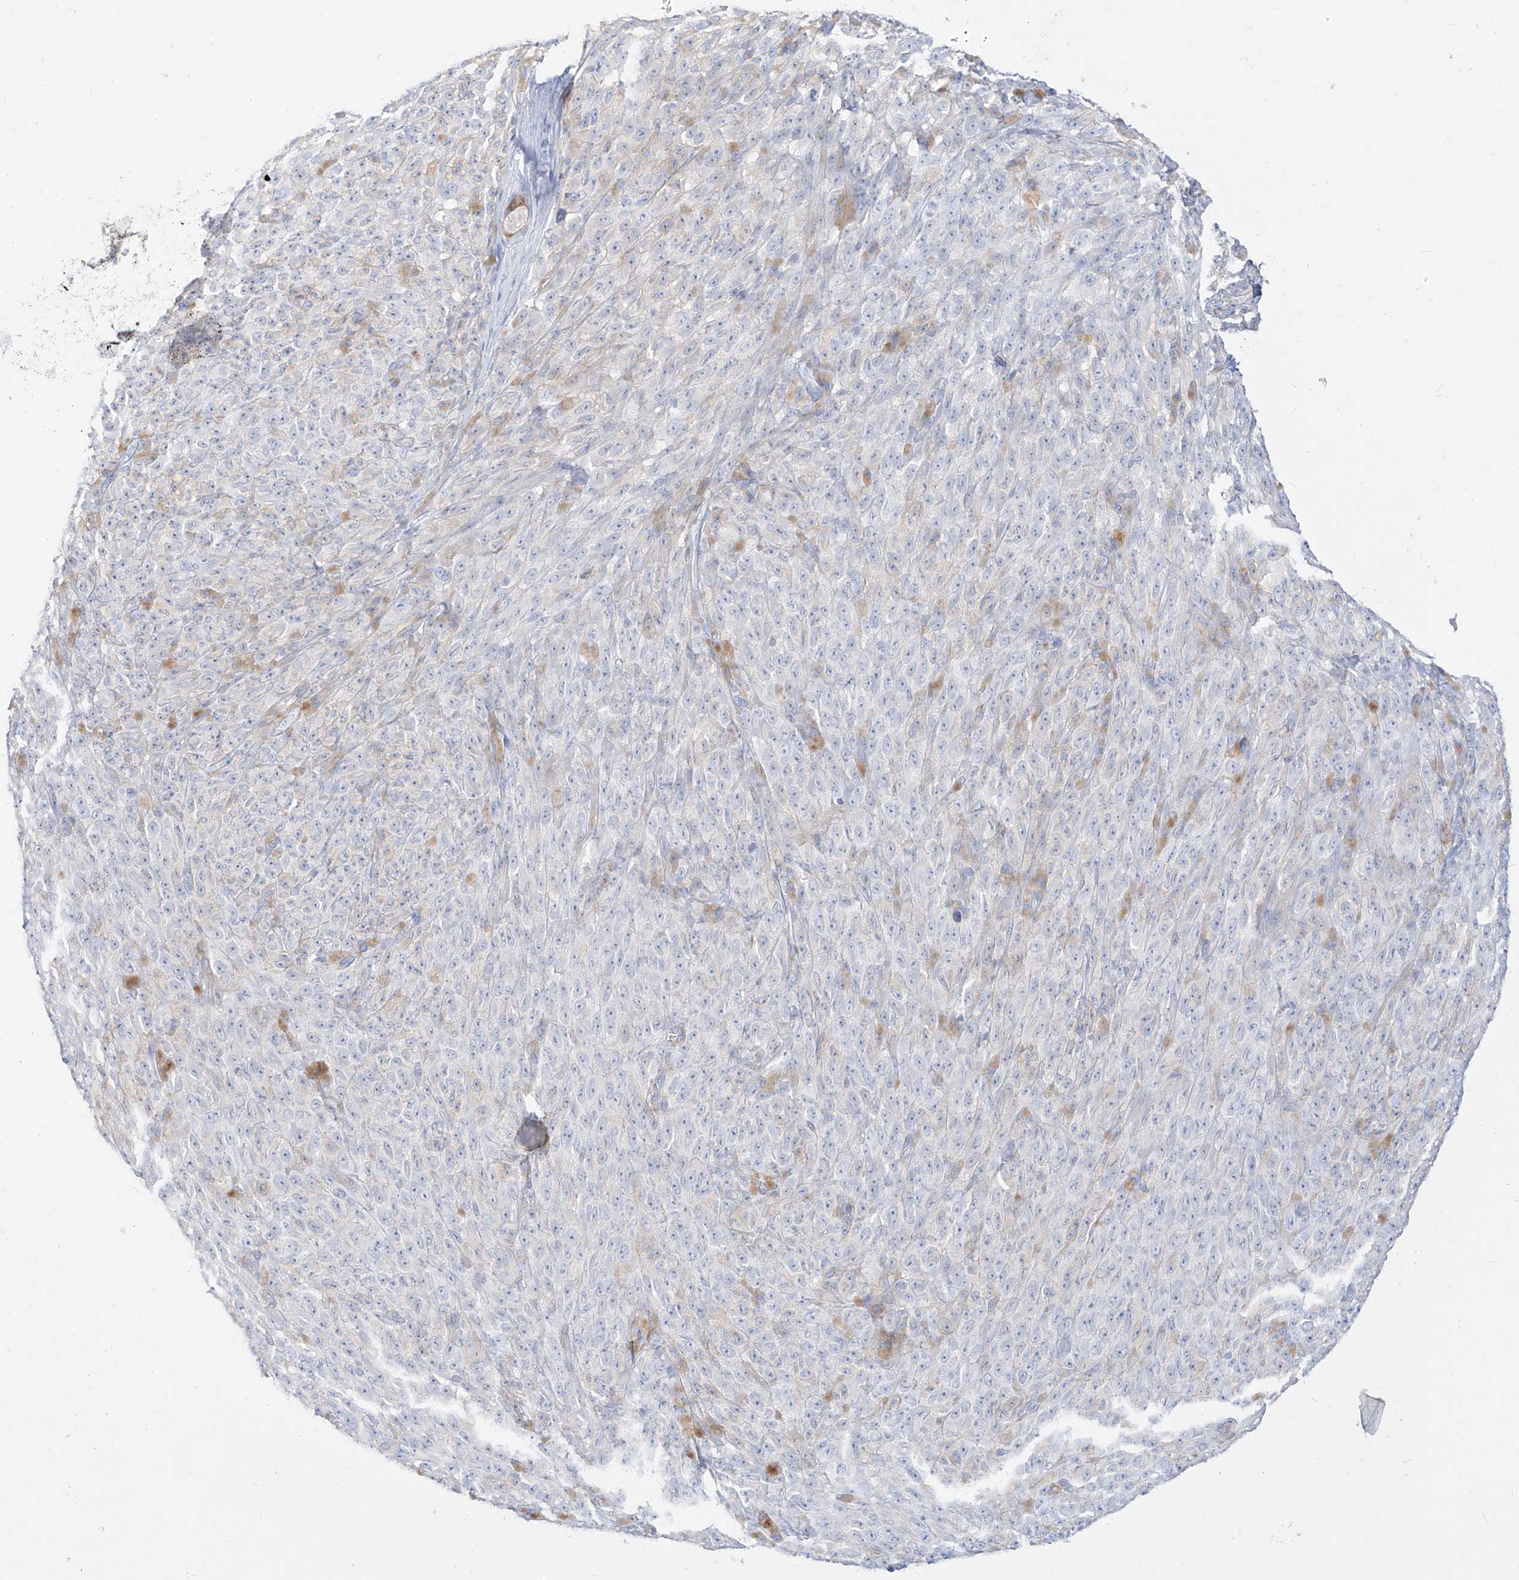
{"staining": {"intensity": "negative", "quantity": "none", "location": "none"}, "tissue": "melanoma", "cell_type": "Tumor cells", "image_type": "cancer", "snomed": [{"axis": "morphology", "description": "Malignant melanoma, NOS"}, {"axis": "topography", "description": "Skin"}], "caption": "Tumor cells are negative for brown protein staining in melanoma.", "gene": "SYTL3", "patient": {"sex": "female", "age": 82}}